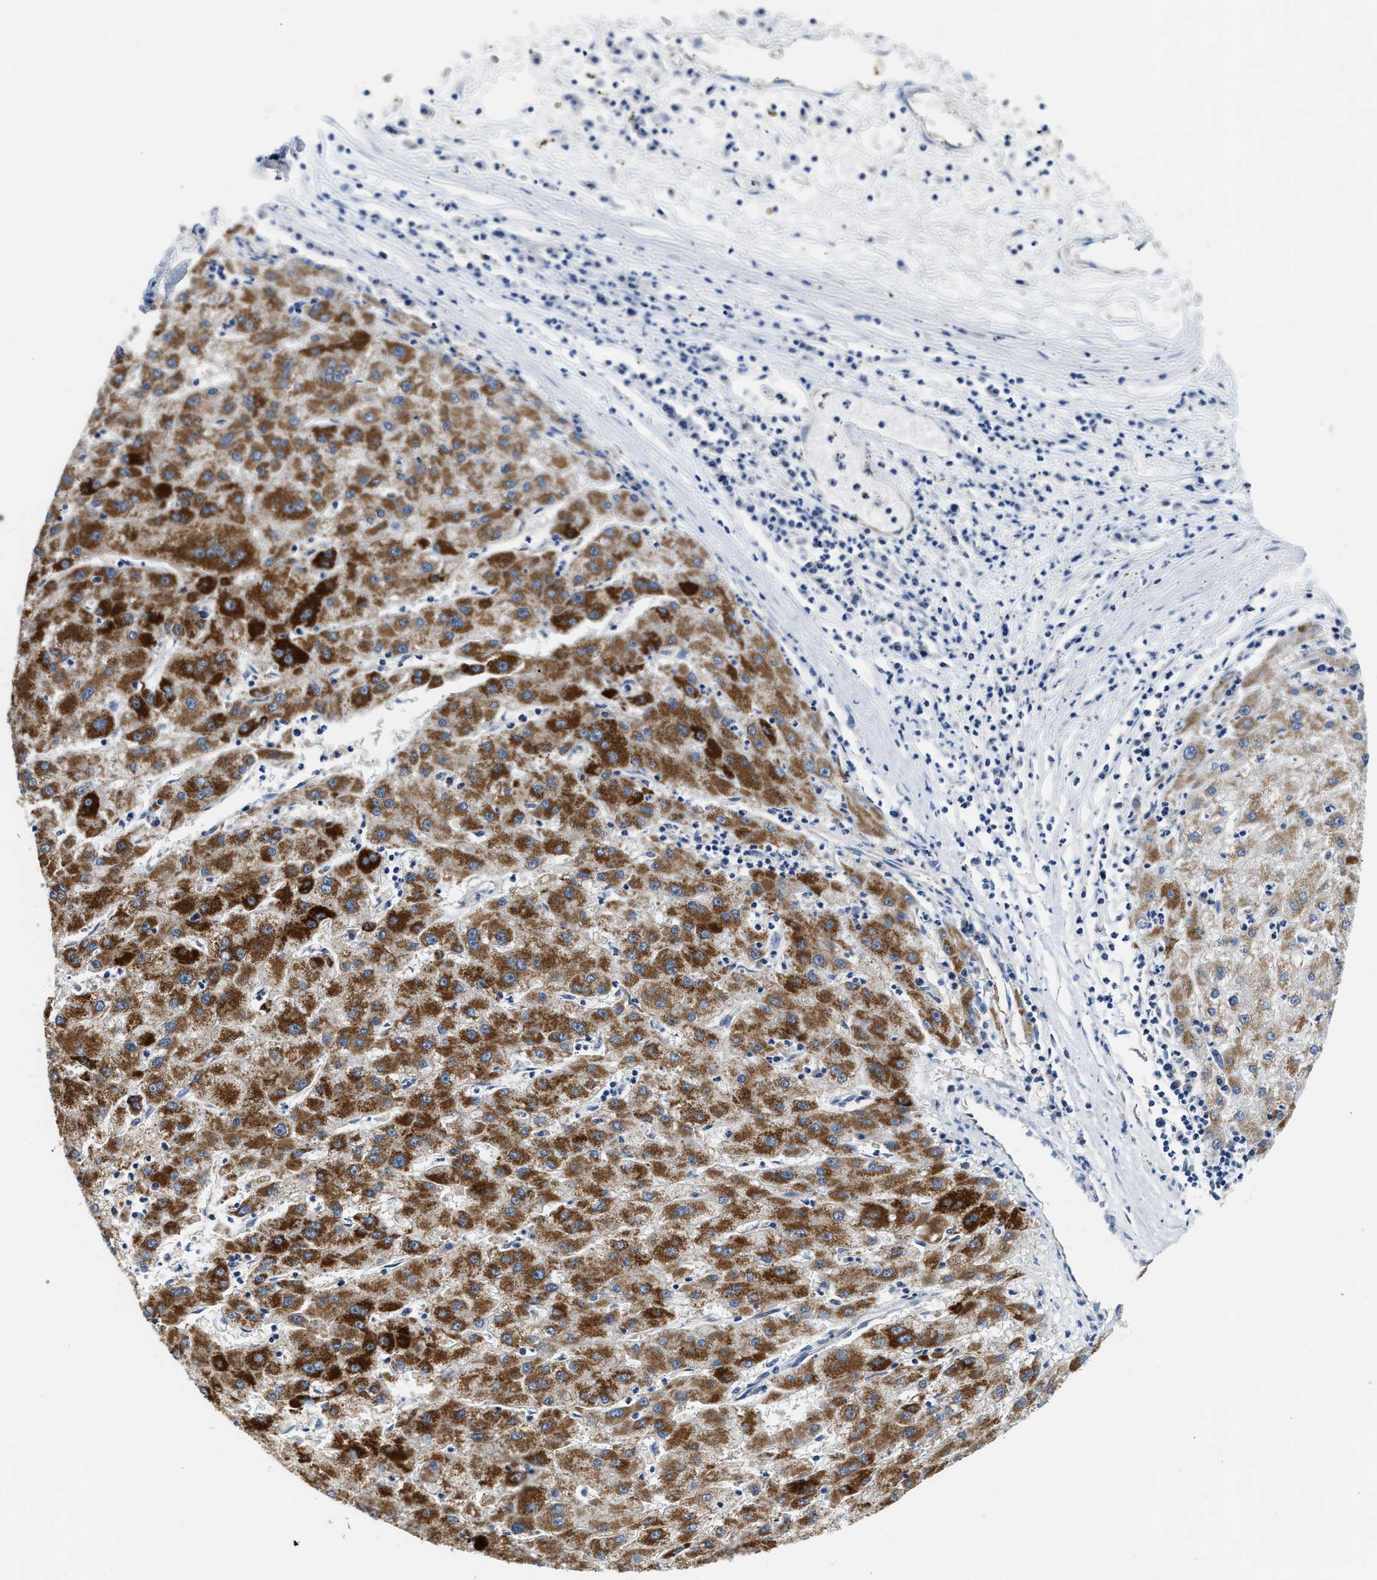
{"staining": {"intensity": "strong", "quantity": ">75%", "location": "cytoplasmic/membranous"}, "tissue": "liver cancer", "cell_type": "Tumor cells", "image_type": "cancer", "snomed": [{"axis": "morphology", "description": "Carcinoma, Hepatocellular, NOS"}, {"axis": "topography", "description": "Liver"}], "caption": "An immunohistochemistry image of tumor tissue is shown. Protein staining in brown shows strong cytoplasmic/membranous positivity in liver cancer (hepatocellular carcinoma) within tumor cells.", "gene": "CCM2", "patient": {"sex": "male", "age": 72}}